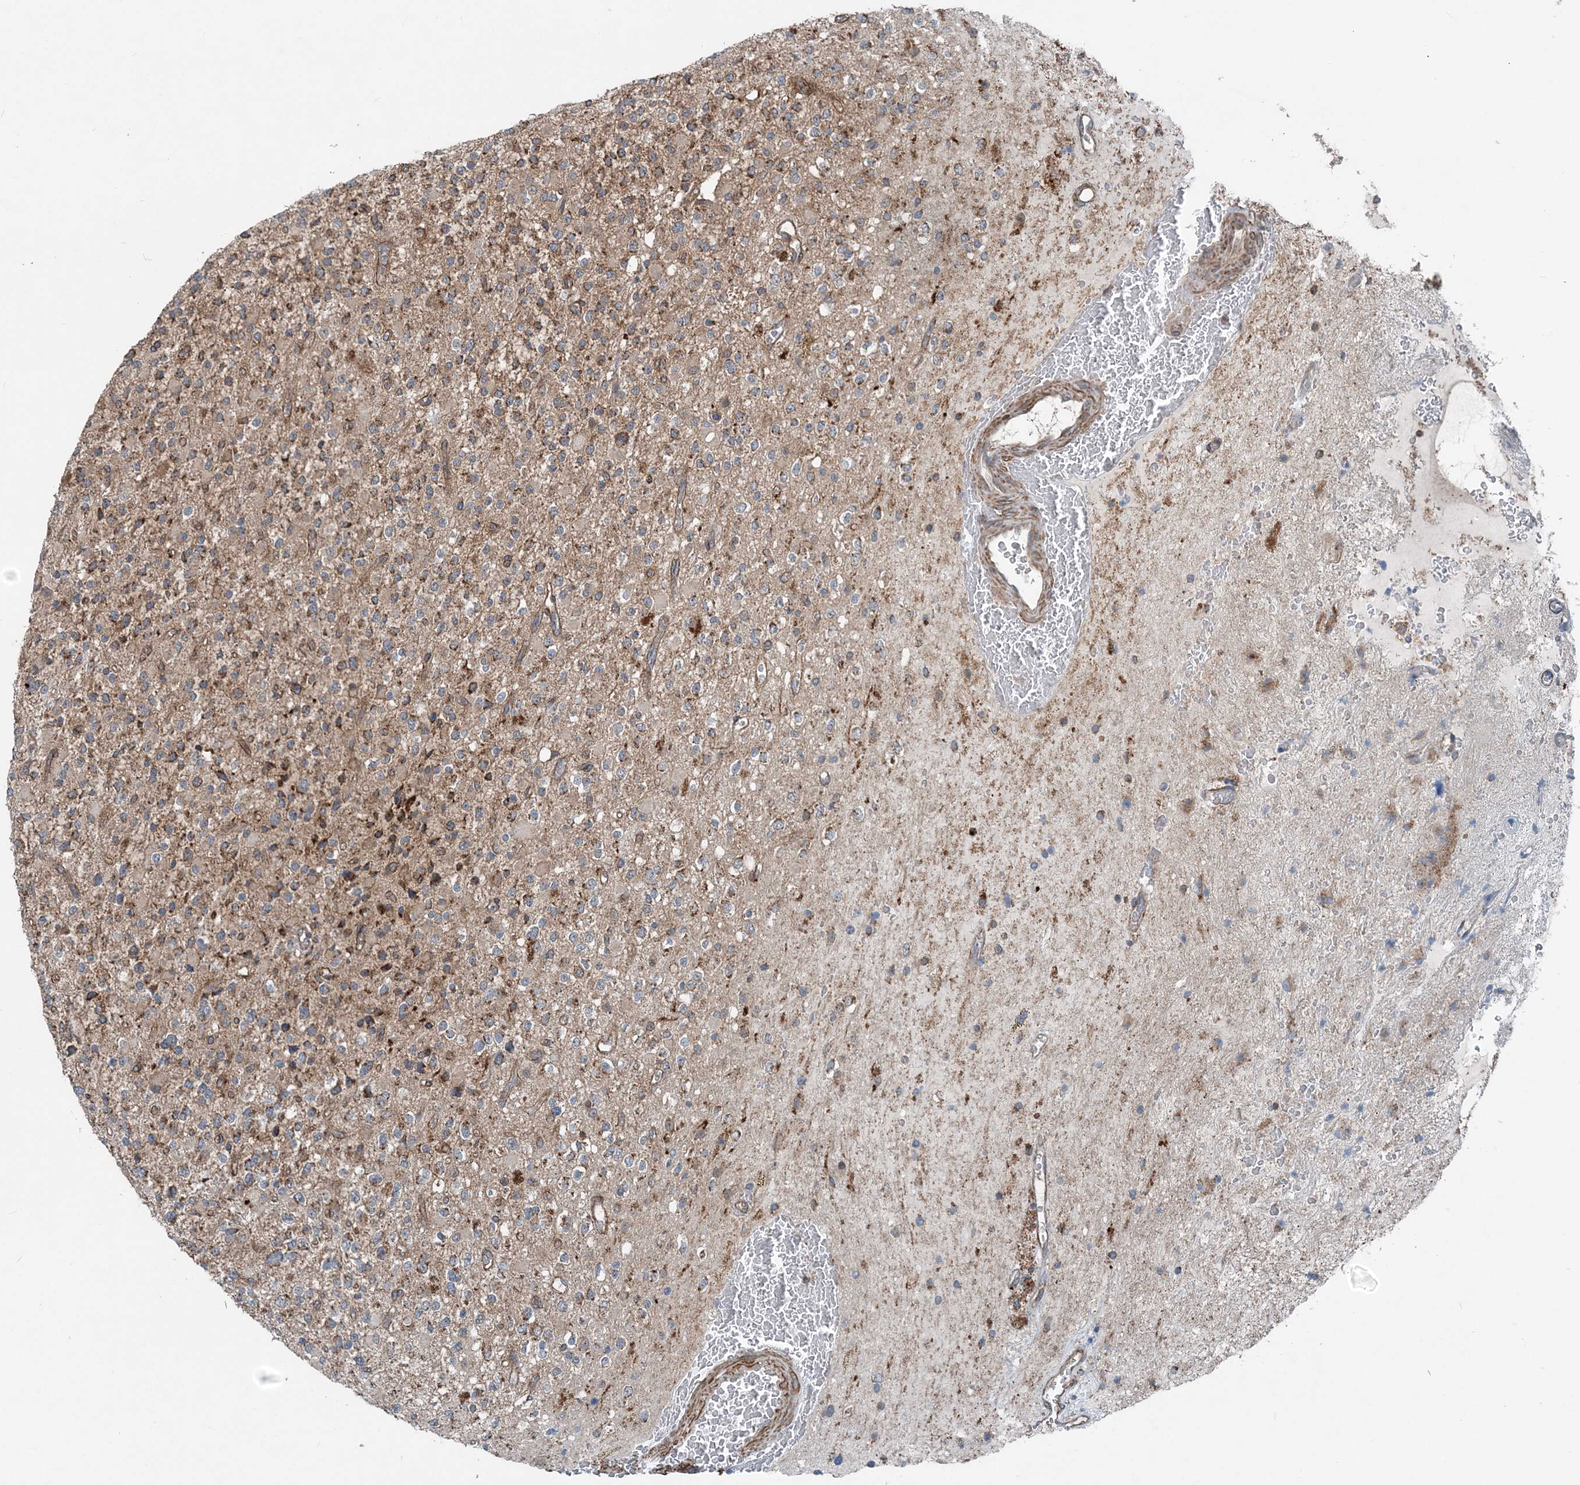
{"staining": {"intensity": "moderate", "quantity": "25%-75%", "location": "cytoplasmic/membranous"}, "tissue": "glioma", "cell_type": "Tumor cells", "image_type": "cancer", "snomed": [{"axis": "morphology", "description": "Glioma, malignant, High grade"}, {"axis": "topography", "description": "Brain"}], "caption": "This histopathology image exhibits IHC staining of glioma, with medium moderate cytoplasmic/membranous expression in about 25%-75% of tumor cells.", "gene": "NDUFA2", "patient": {"sex": "male", "age": 34}}